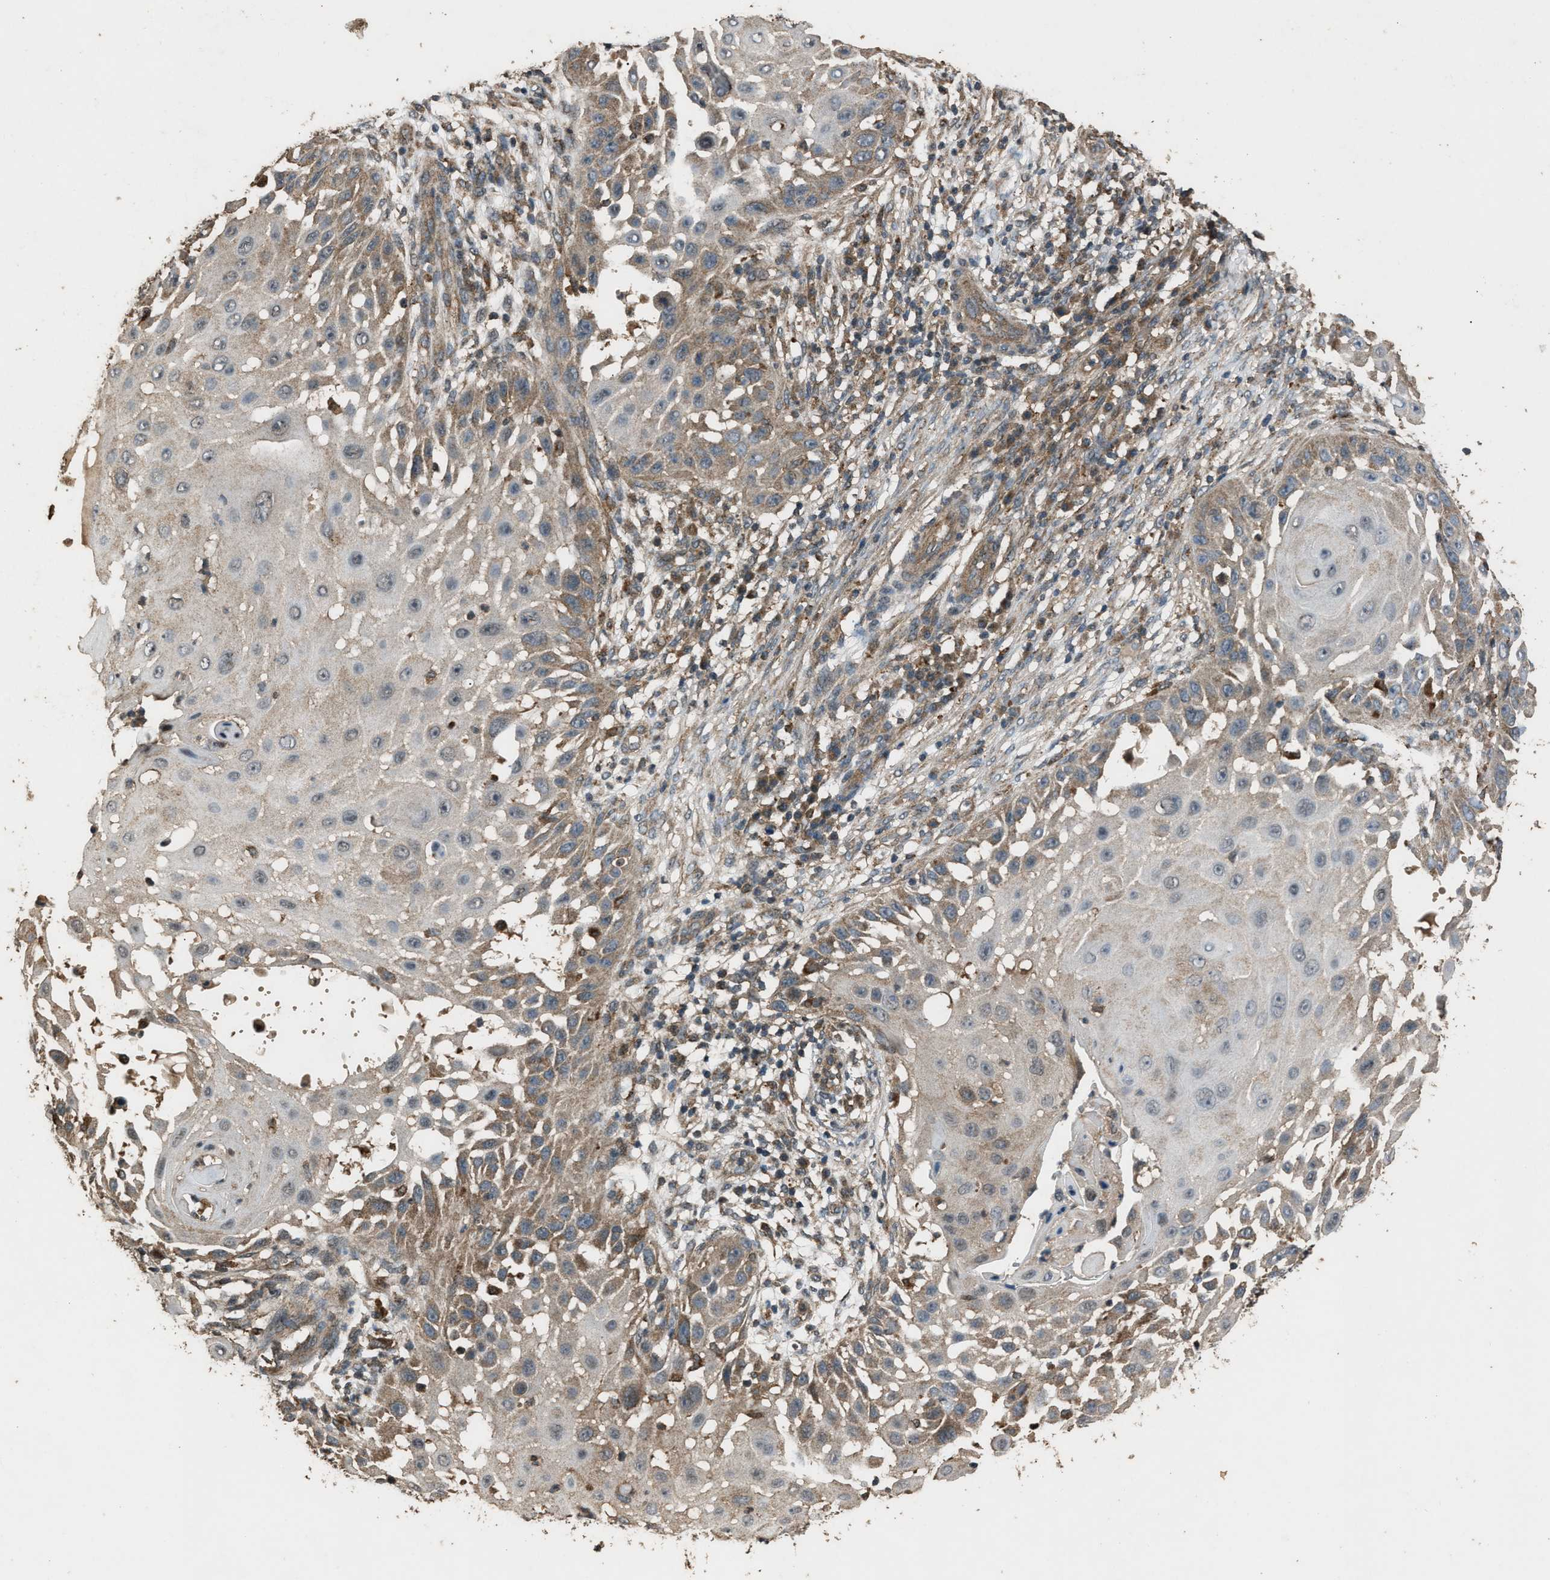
{"staining": {"intensity": "moderate", "quantity": "25%-75%", "location": "cytoplasmic/membranous"}, "tissue": "skin cancer", "cell_type": "Tumor cells", "image_type": "cancer", "snomed": [{"axis": "morphology", "description": "Squamous cell carcinoma, NOS"}, {"axis": "topography", "description": "Skin"}], "caption": "A high-resolution histopathology image shows immunohistochemistry staining of skin cancer, which exhibits moderate cytoplasmic/membranous staining in about 25%-75% of tumor cells.", "gene": "PSMD1", "patient": {"sex": "female", "age": 44}}